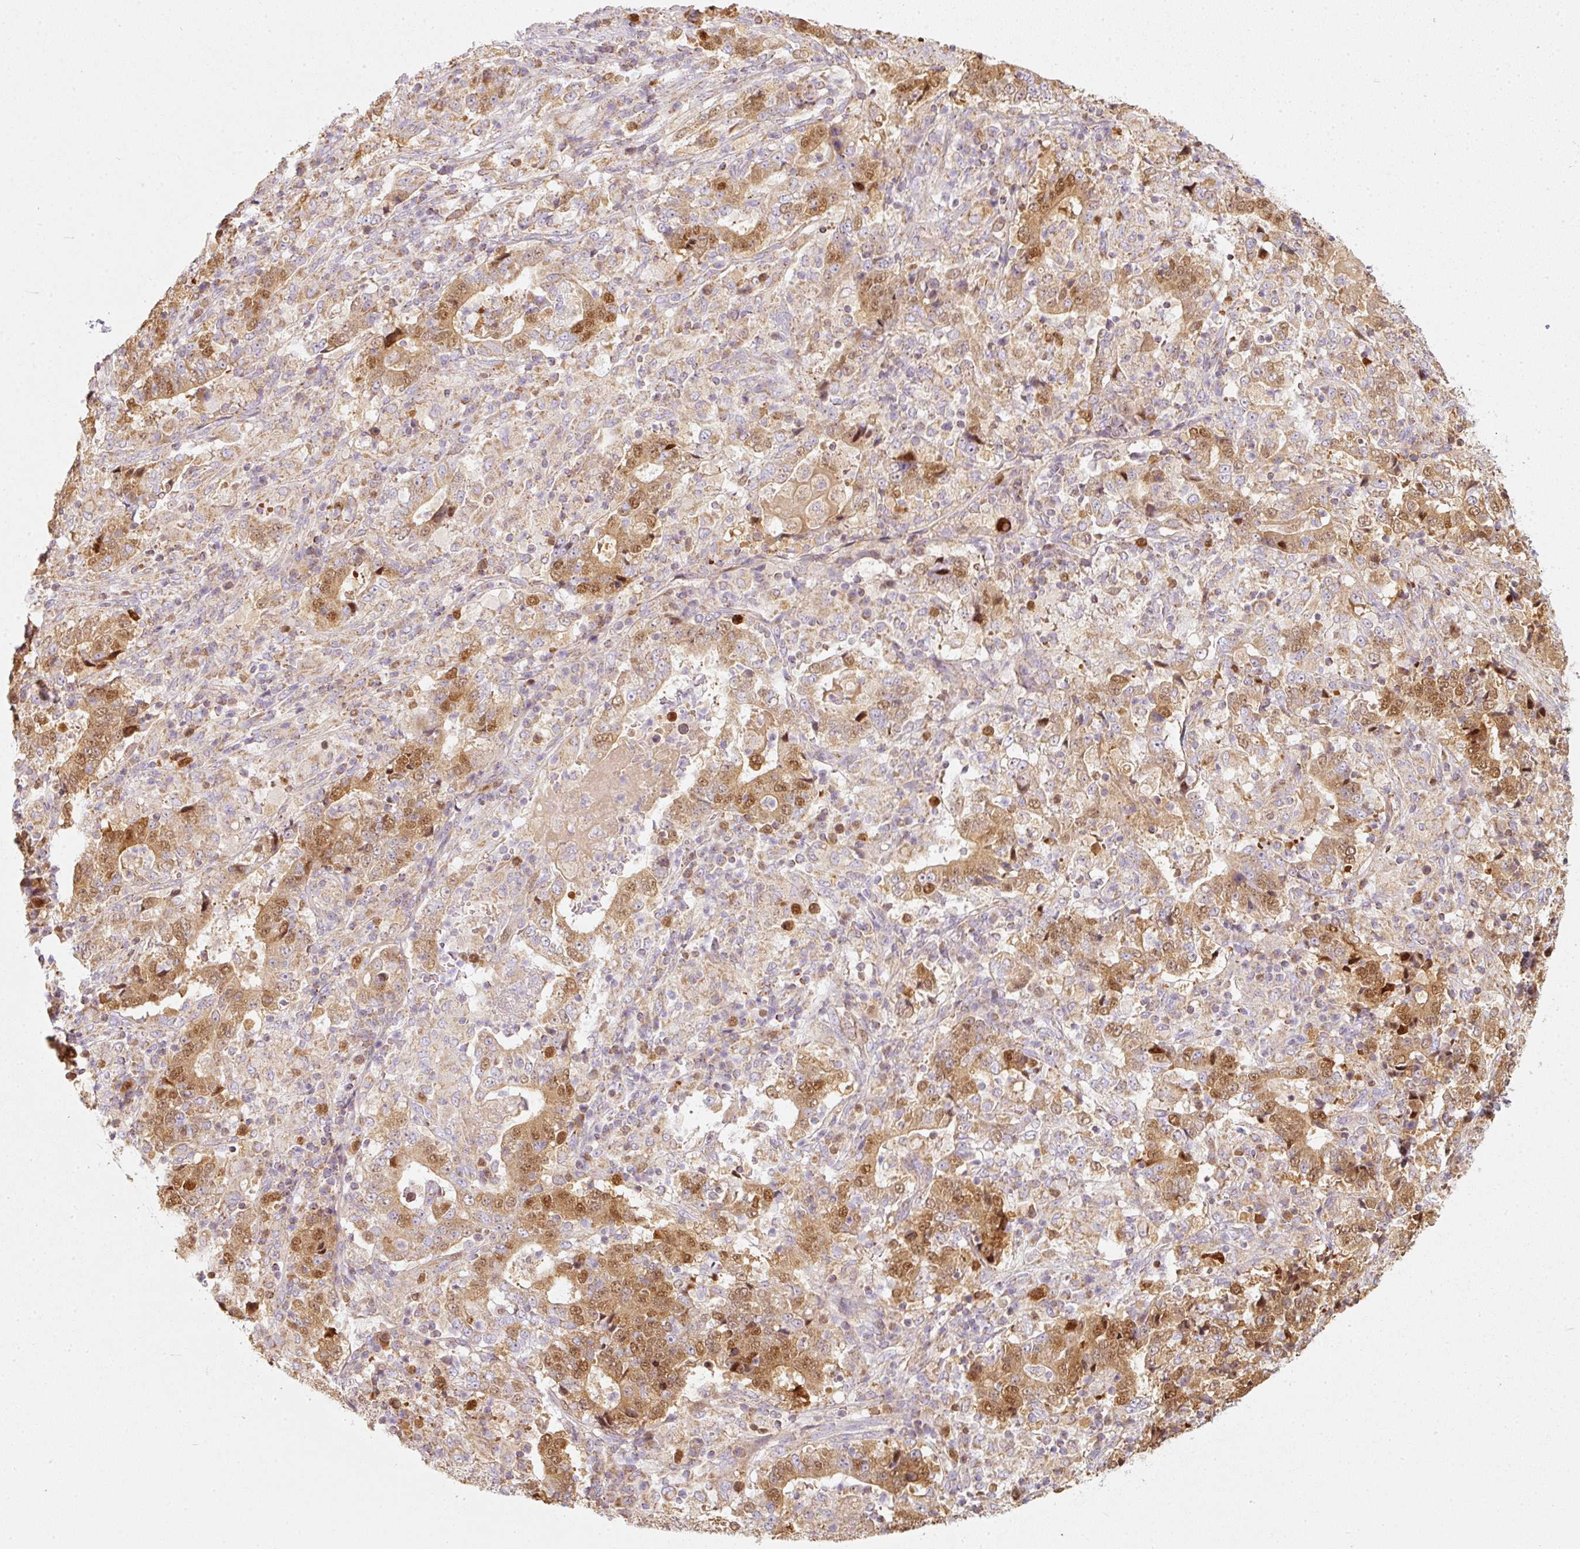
{"staining": {"intensity": "moderate", "quantity": "25%-75%", "location": "cytoplasmic/membranous,nuclear"}, "tissue": "stomach cancer", "cell_type": "Tumor cells", "image_type": "cancer", "snomed": [{"axis": "morphology", "description": "Normal tissue, NOS"}, {"axis": "morphology", "description": "Adenocarcinoma, NOS"}, {"axis": "topography", "description": "Stomach, upper"}, {"axis": "topography", "description": "Stomach"}], "caption": "Adenocarcinoma (stomach) stained for a protein (brown) displays moderate cytoplasmic/membranous and nuclear positive positivity in about 25%-75% of tumor cells.", "gene": "DUT", "patient": {"sex": "male", "age": 59}}